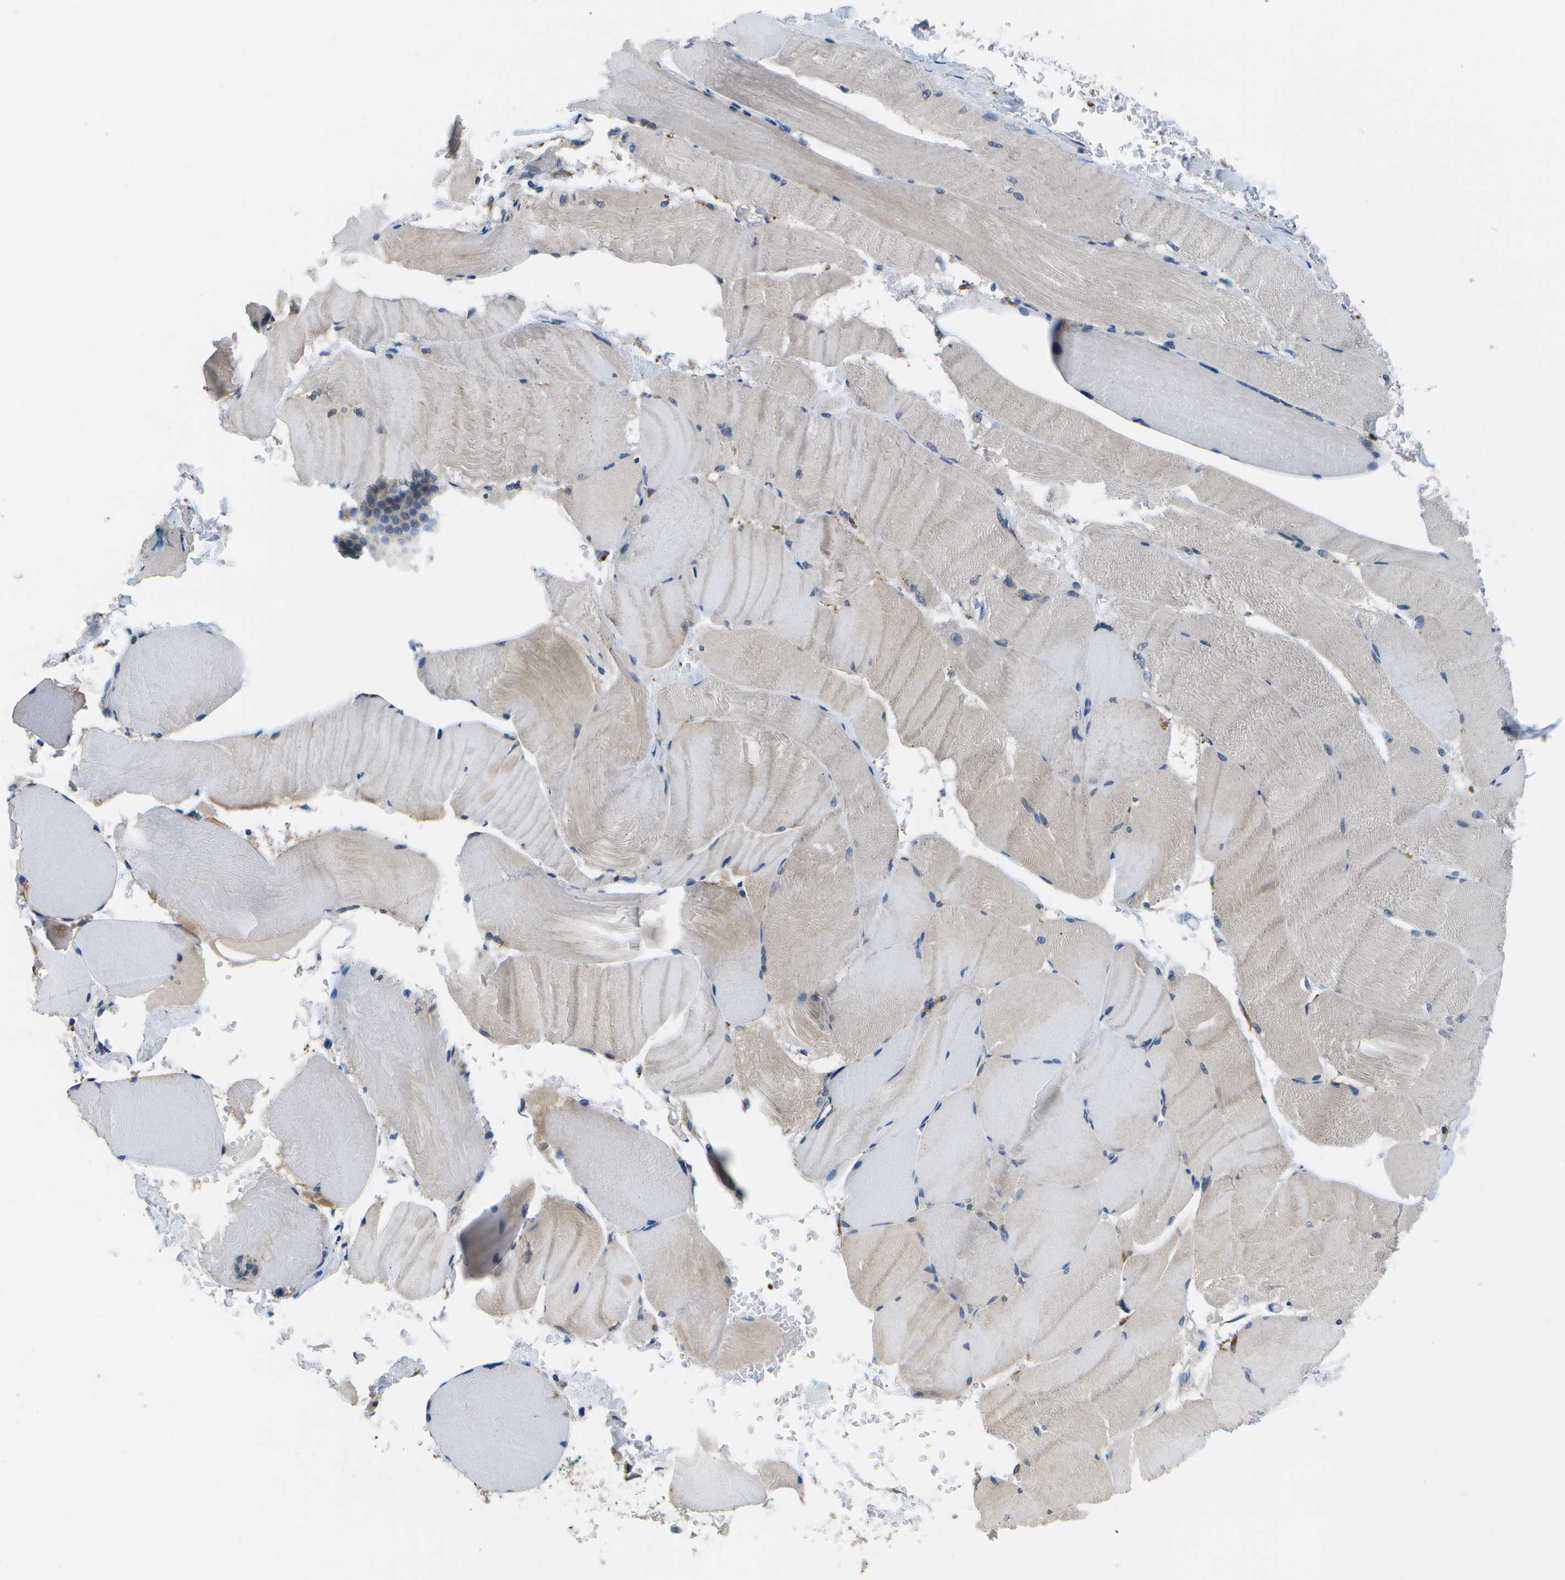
{"staining": {"intensity": "weak", "quantity": "<25%", "location": "cytoplasmic/membranous"}, "tissue": "skeletal muscle", "cell_type": "Myocytes", "image_type": "normal", "snomed": [{"axis": "morphology", "description": "Normal tissue, NOS"}, {"axis": "topography", "description": "Skin"}, {"axis": "topography", "description": "Skeletal muscle"}], "caption": "Immunohistochemistry image of unremarkable skeletal muscle: human skeletal muscle stained with DAB (3,3'-diaminobenzidine) shows no significant protein expression in myocytes. Nuclei are stained in blue.", "gene": "P3H1", "patient": {"sex": "male", "age": 83}}